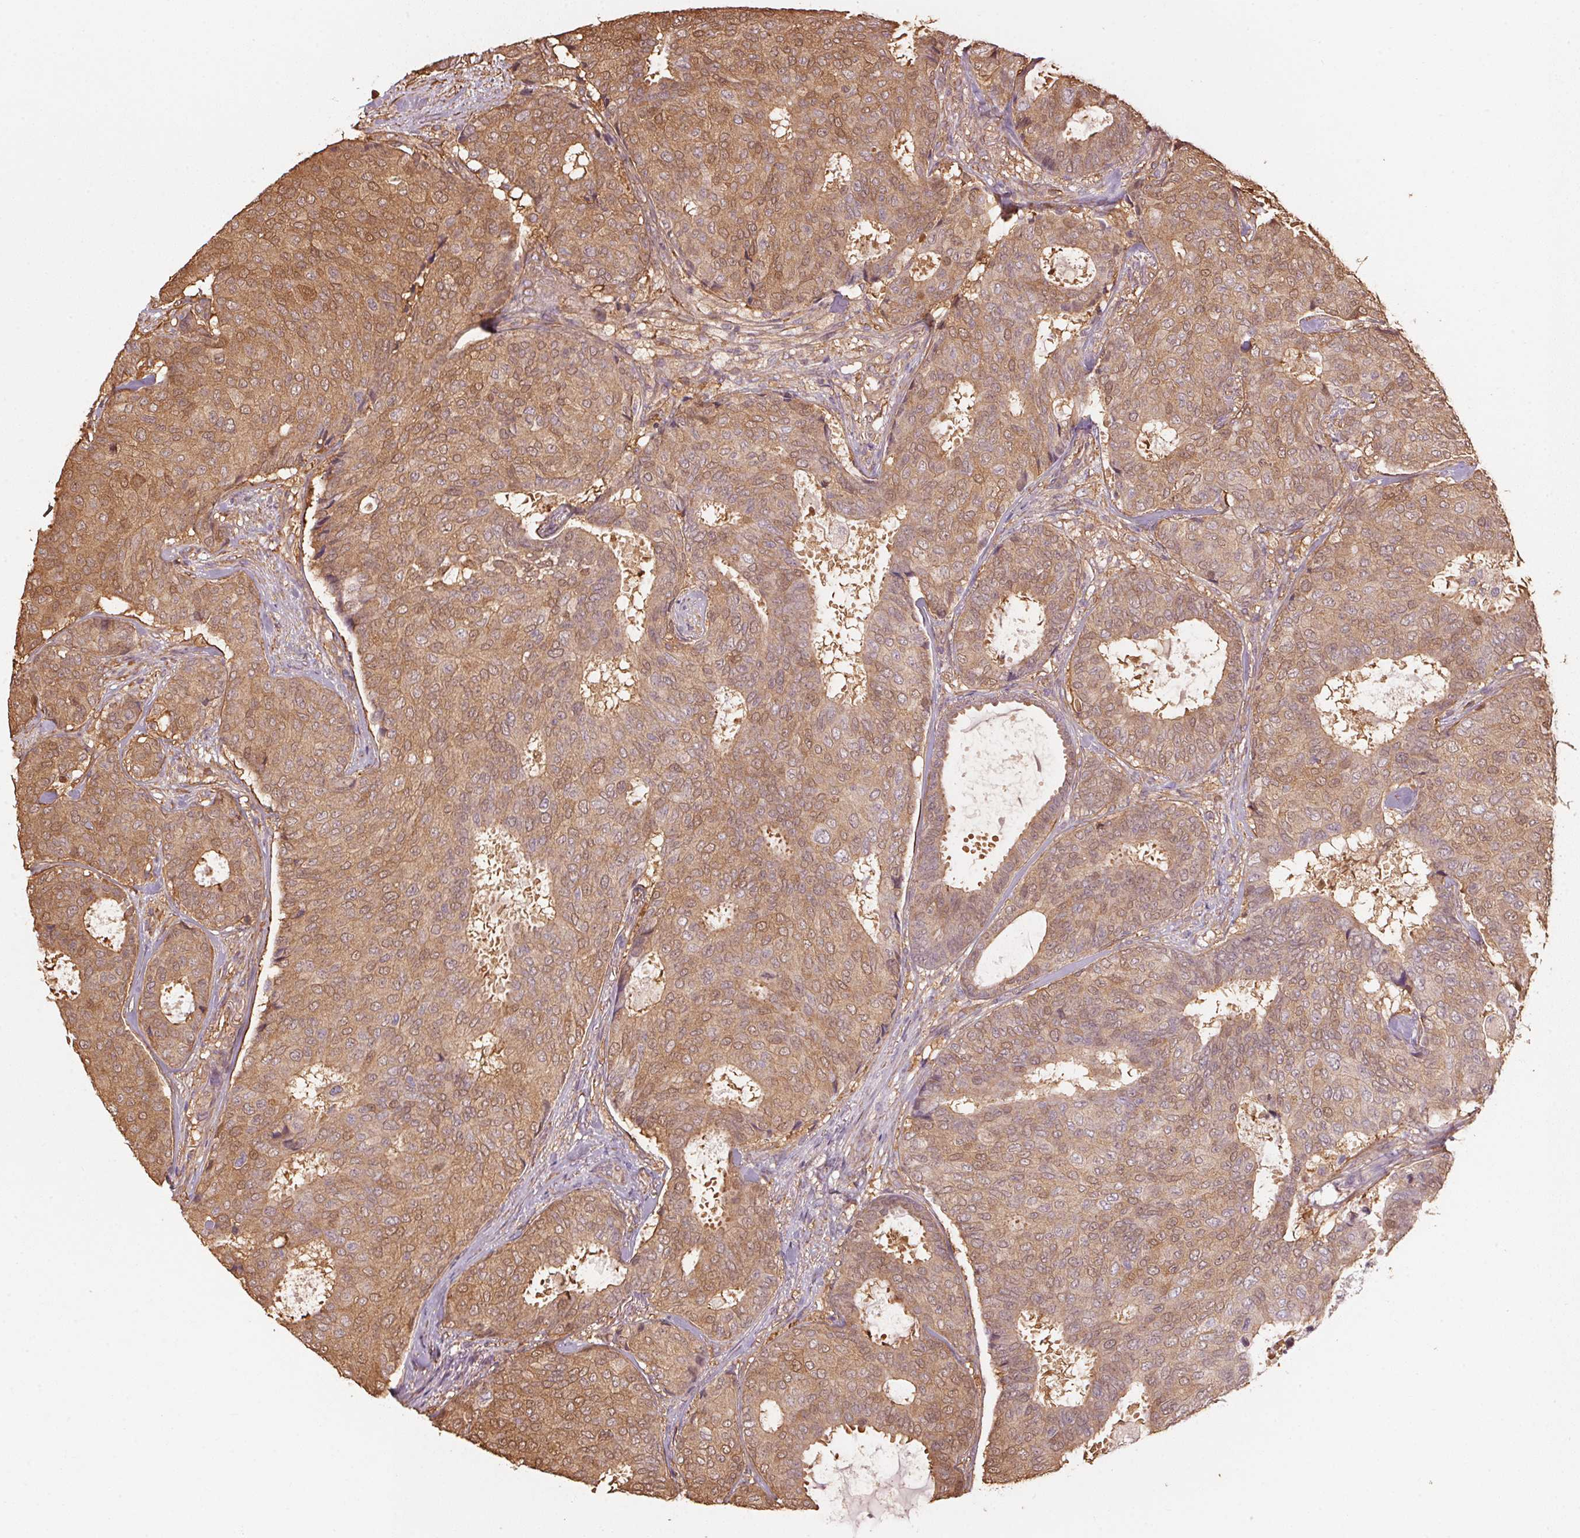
{"staining": {"intensity": "moderate", "quantity": ">75%", "location": "cytoplasmic/membranous,nuclear"}, "tissue": "breast cancer", "cell_type": "Tumor cells", "image_type": "cancer", "snomed": [{"axis": "morphology", "description": "Duct carcinoma"}, {"axis": "topography", "description": "Breast"}], "caption": "Tumor cells show moderate cytoplasmic/membranous and nuclear staining in about >75% of cells in breast intraductal carcinoma. The protein is stained brown, and the nuclei are stained in blue (DAB (3,3'-diaminobenzidine) IHC with brightfield microscopy, high magnification).", "gene": "QDPR", "patient": {"sex": "female", "age": 75}}